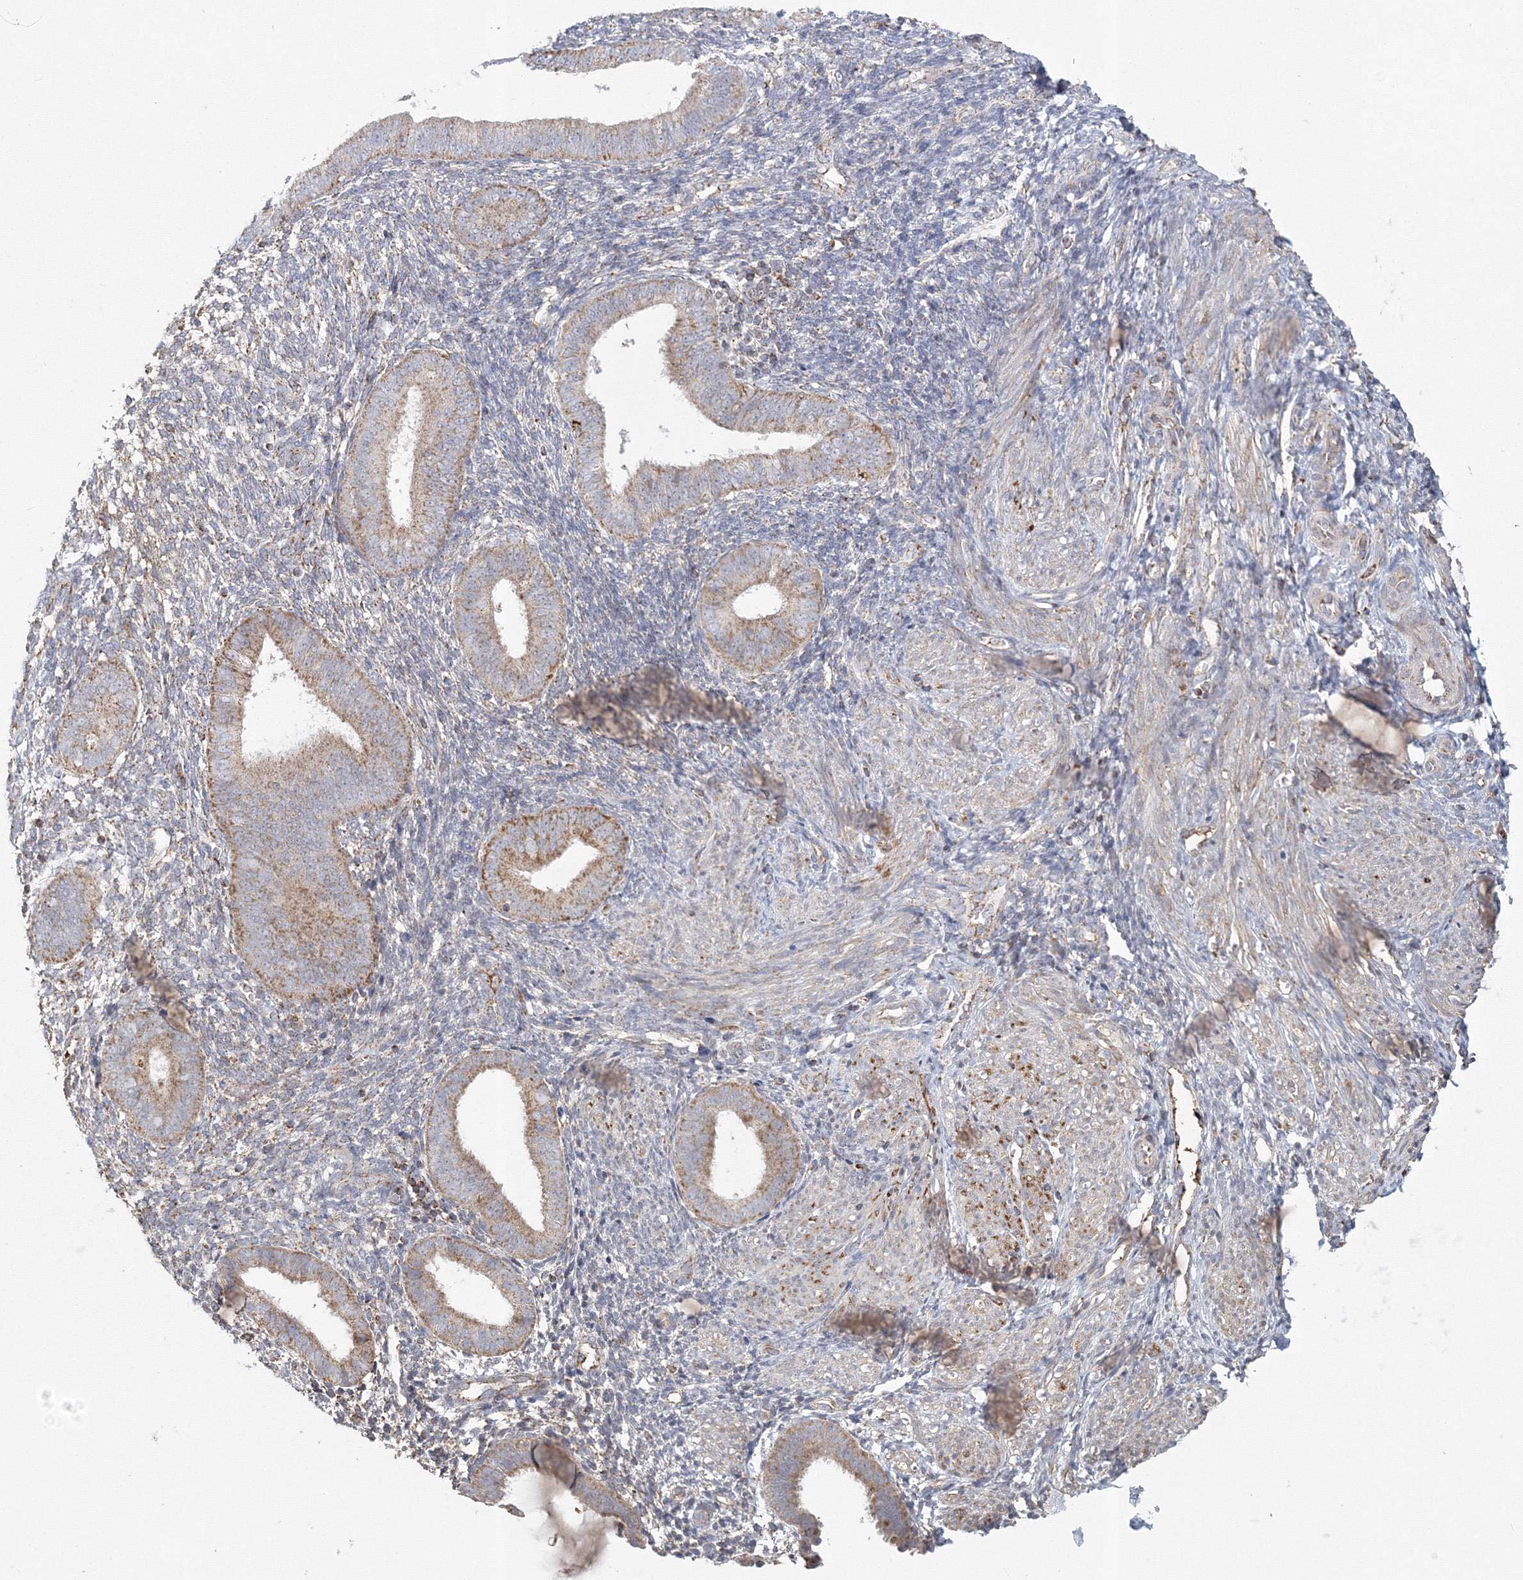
{"staining": {"intensity": "moderate", "quantity": "<25%", "location": "cytoplasmic/membranous"}, "tissue": "endometrium", "cell_type": "Cells in endometrial stroma", "image_type": "normal", "snomed": [{"axis": "morphology", "description": "Normal tissue, NOS"}, {"axis": "topography", "description": "Uterus"}, {"axis": "topography", "description": "Endometrium"}], "caption": "Protein expression analysis of unremarkable human endometrium reveals moderate cytoplasmic/membranous expression in approximately <25% of cells in endometrial stroma.", "gene": "GRPEL1", "patient": {"sex": "female", "age": 48}}